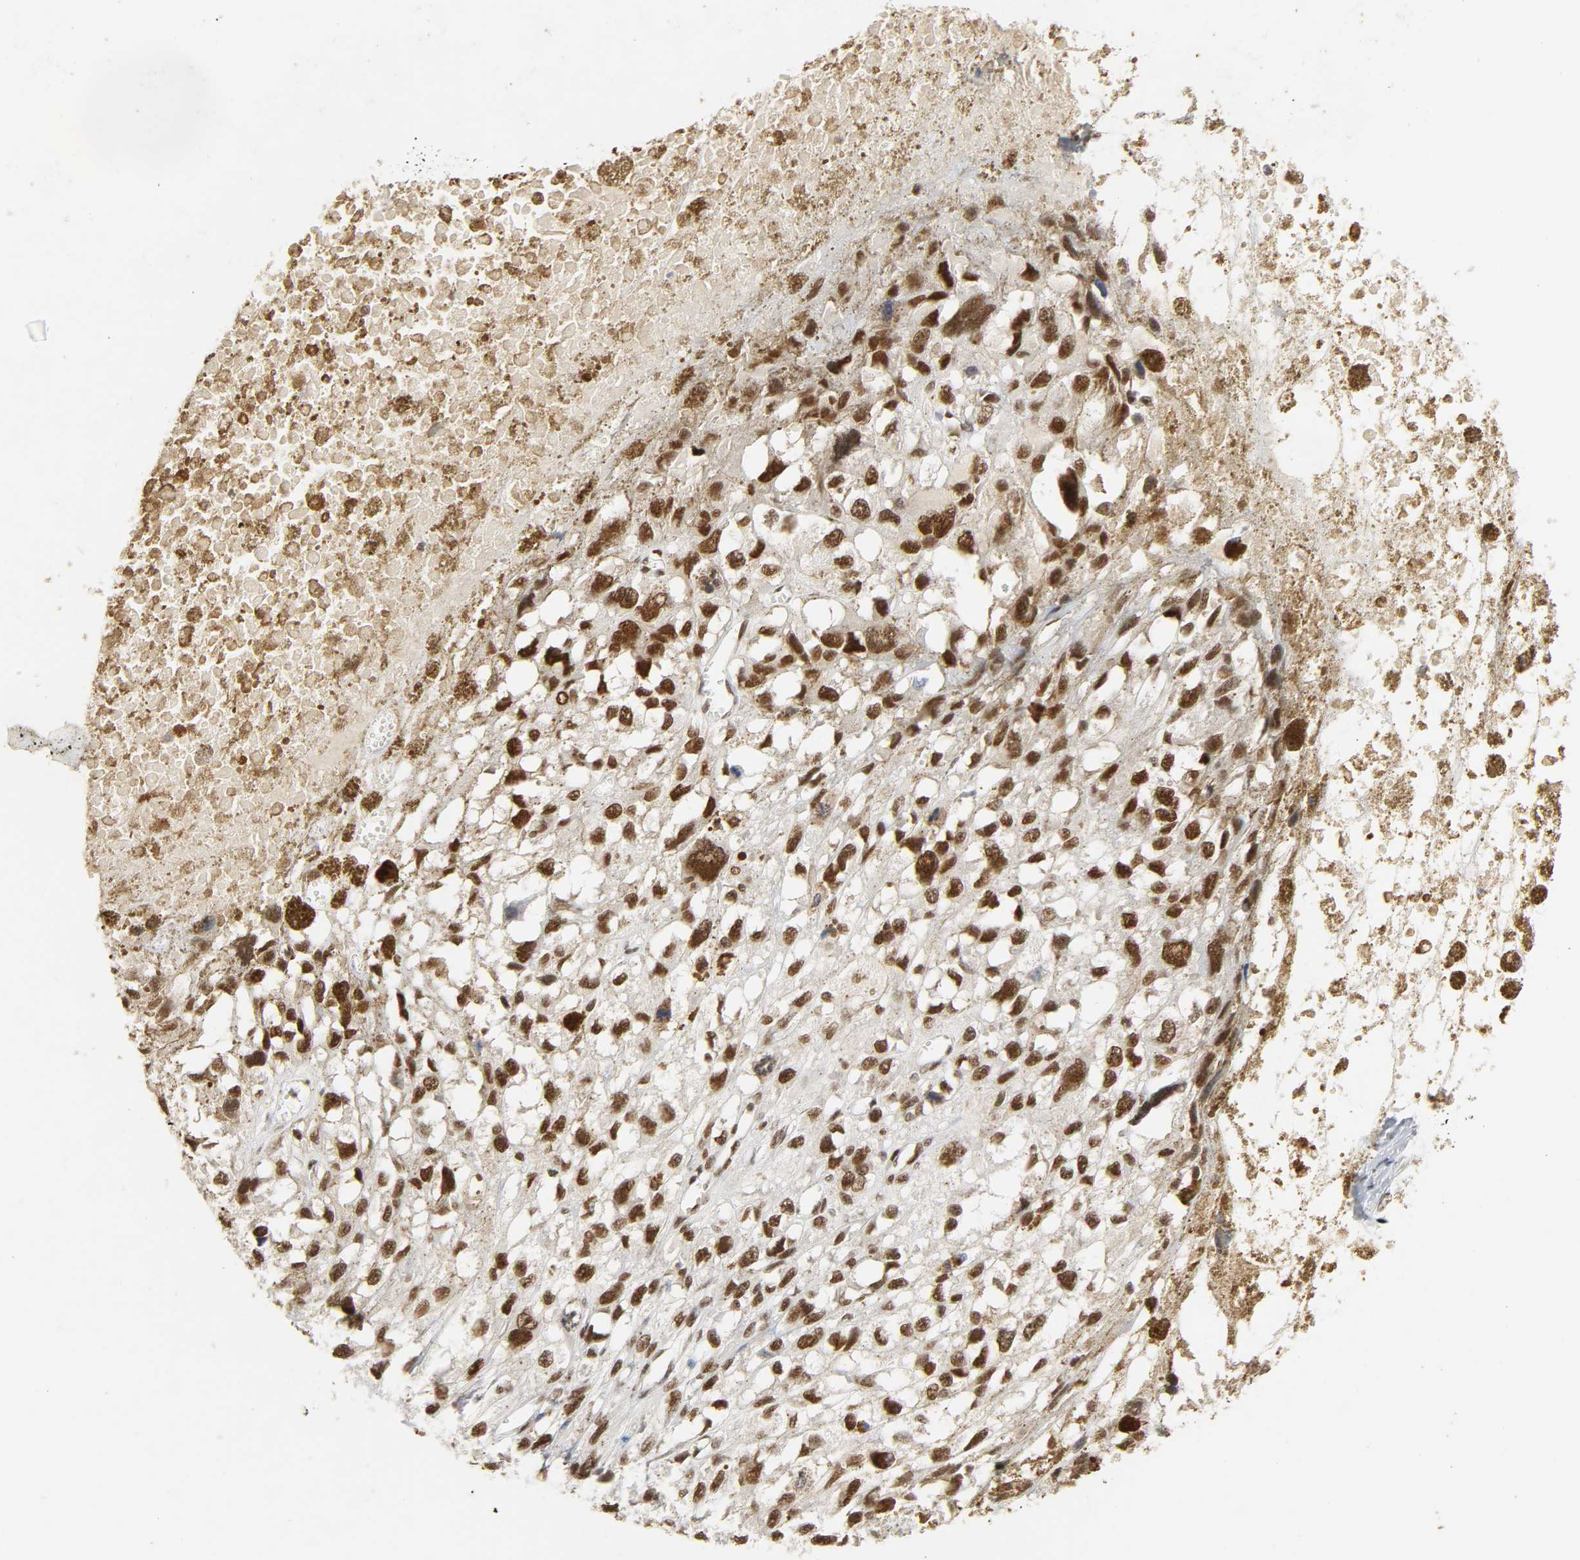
{"staining": {"intensity": "strong", "quantity": ">75%", "location": "nuclear"}, "tissue": "melanoma", "cell_type": "Tumor cells", "image_type": "cancer", "snomed": [{"axis": "morphology", "description": "Malignant melanoma, Metastatic site"}, {"axis": "topography", "description": "Lymph node"}], "caption": "About >75% of tumor cells in human melanoma demonstrate strong nuclear protein staining as visualized by brown immunohistochemical staining.", "gene": "NCOA6", "patient": {"sex": "male", "age": 59}}